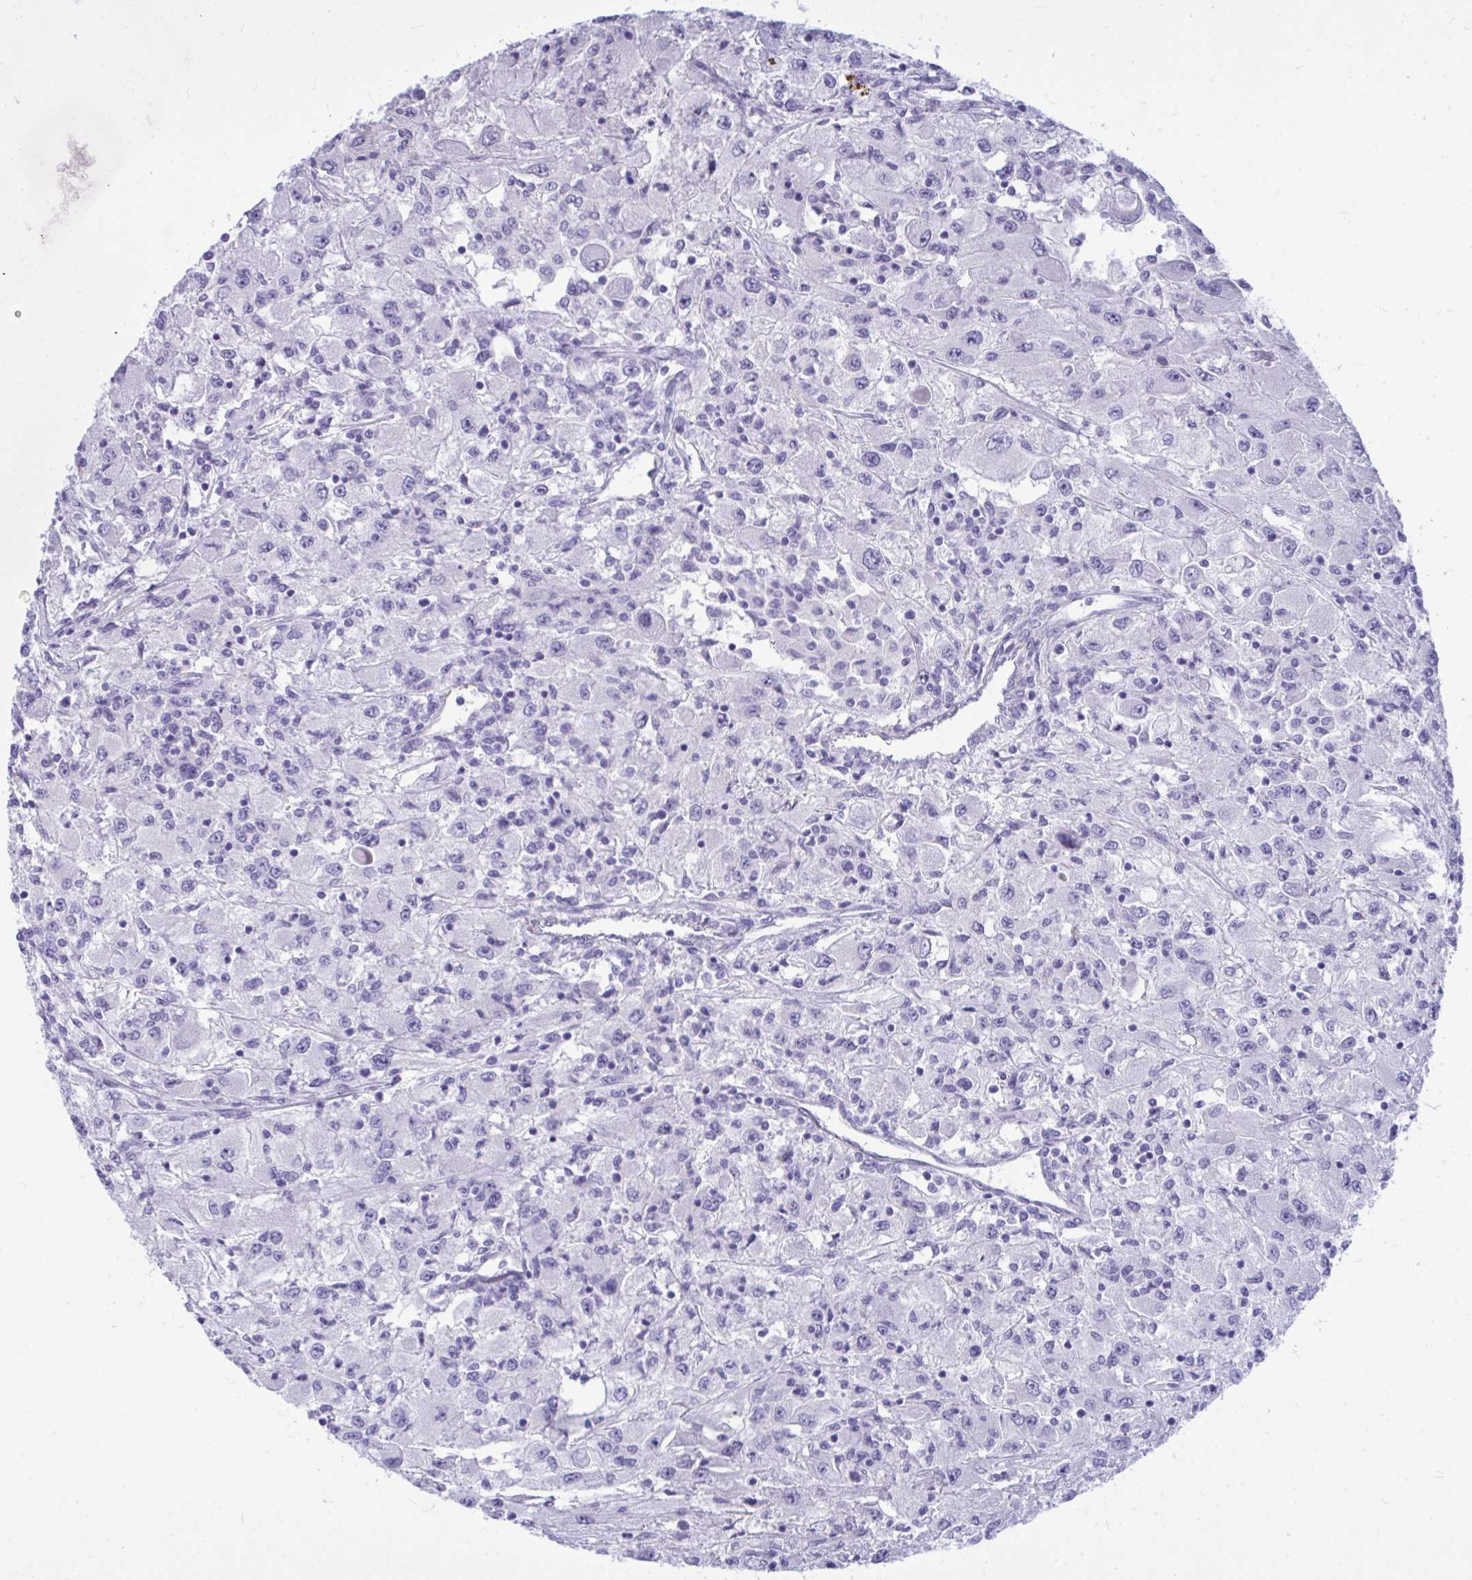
{"staining": {"intensity": "negative", "quantity": "none", "location": "none"}, "tissue": "renal cancer", "cell_type": "Tumor cells", "image_type": "cancer", "snomed": [{"axis": "morphology", "description": "Adenocarcinoma, NOS"}, {"axis": "topography", "description": "Kidney"}], "caption": "Human renal cancer stained for a protein using immunohistochemistry (IHC) reveals no positivity in tumor cells.", "gene": "LIMS2", "patient": {"sex": "female", "age": 67}}